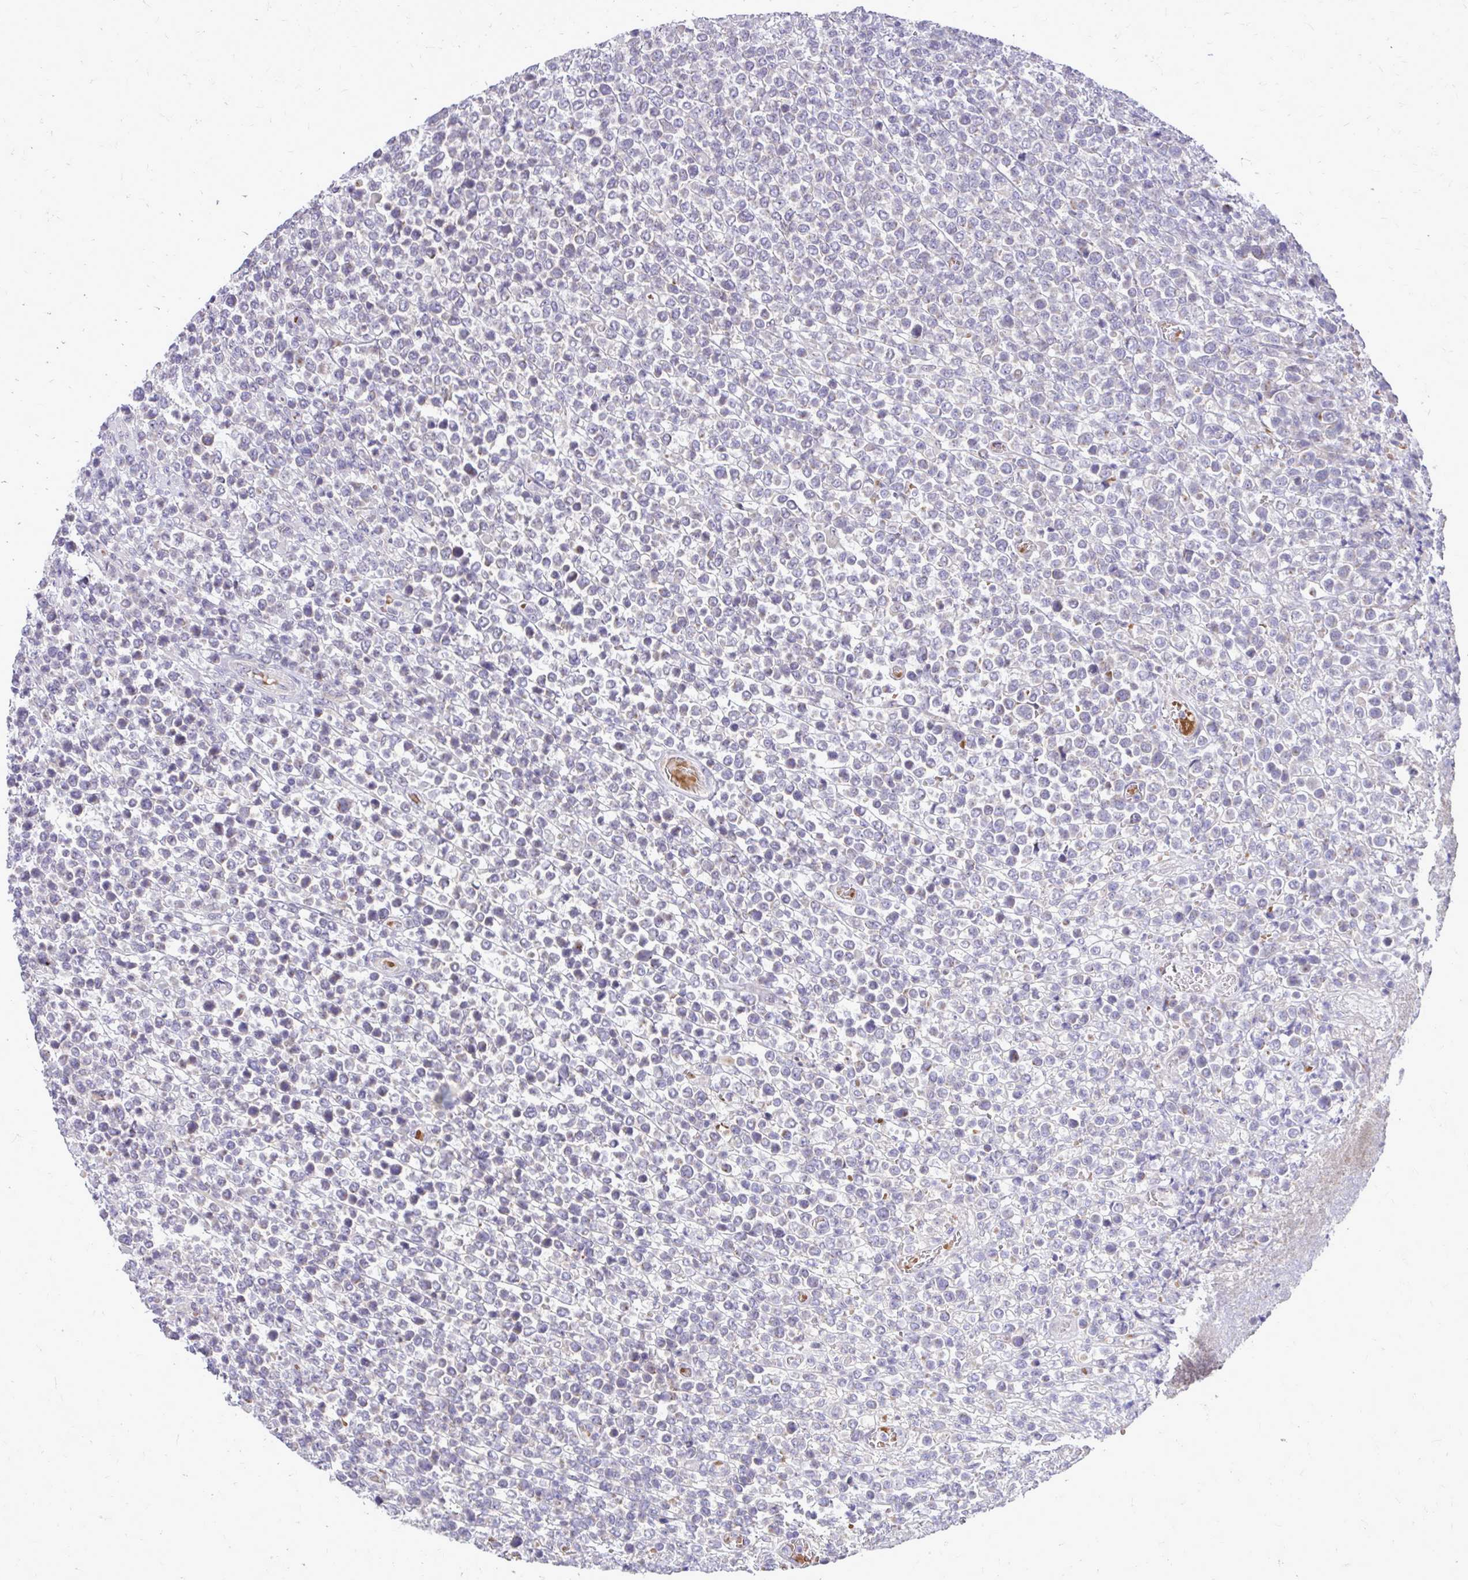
{"staining": {"intensity": "negative", "quantity": "none", "location": "none"}, "tissue": "lymphoma", "cell_type": "Tumor cells", "image_type": "cancer", "snomed": [{"axis": "morphology", "description": "Malignant lymphoma, non-Hodgkin's type, High grade"}, {"axis": "topography", "description": "Soft tissue"}], "caption": "An IHC photomicrograph of high-grade malignant lymphoma, non-Hodgkin's type is shown. There is no staining in tumor cells of high-grade malignant lymphoma, non-Hodgkin's type. The staining is performed using DAB brown chromogen with nuclei counter-stained in using hematoxylin.", "gene": "DPY19L1", "patient": {"sex": "female", "age": 56}}